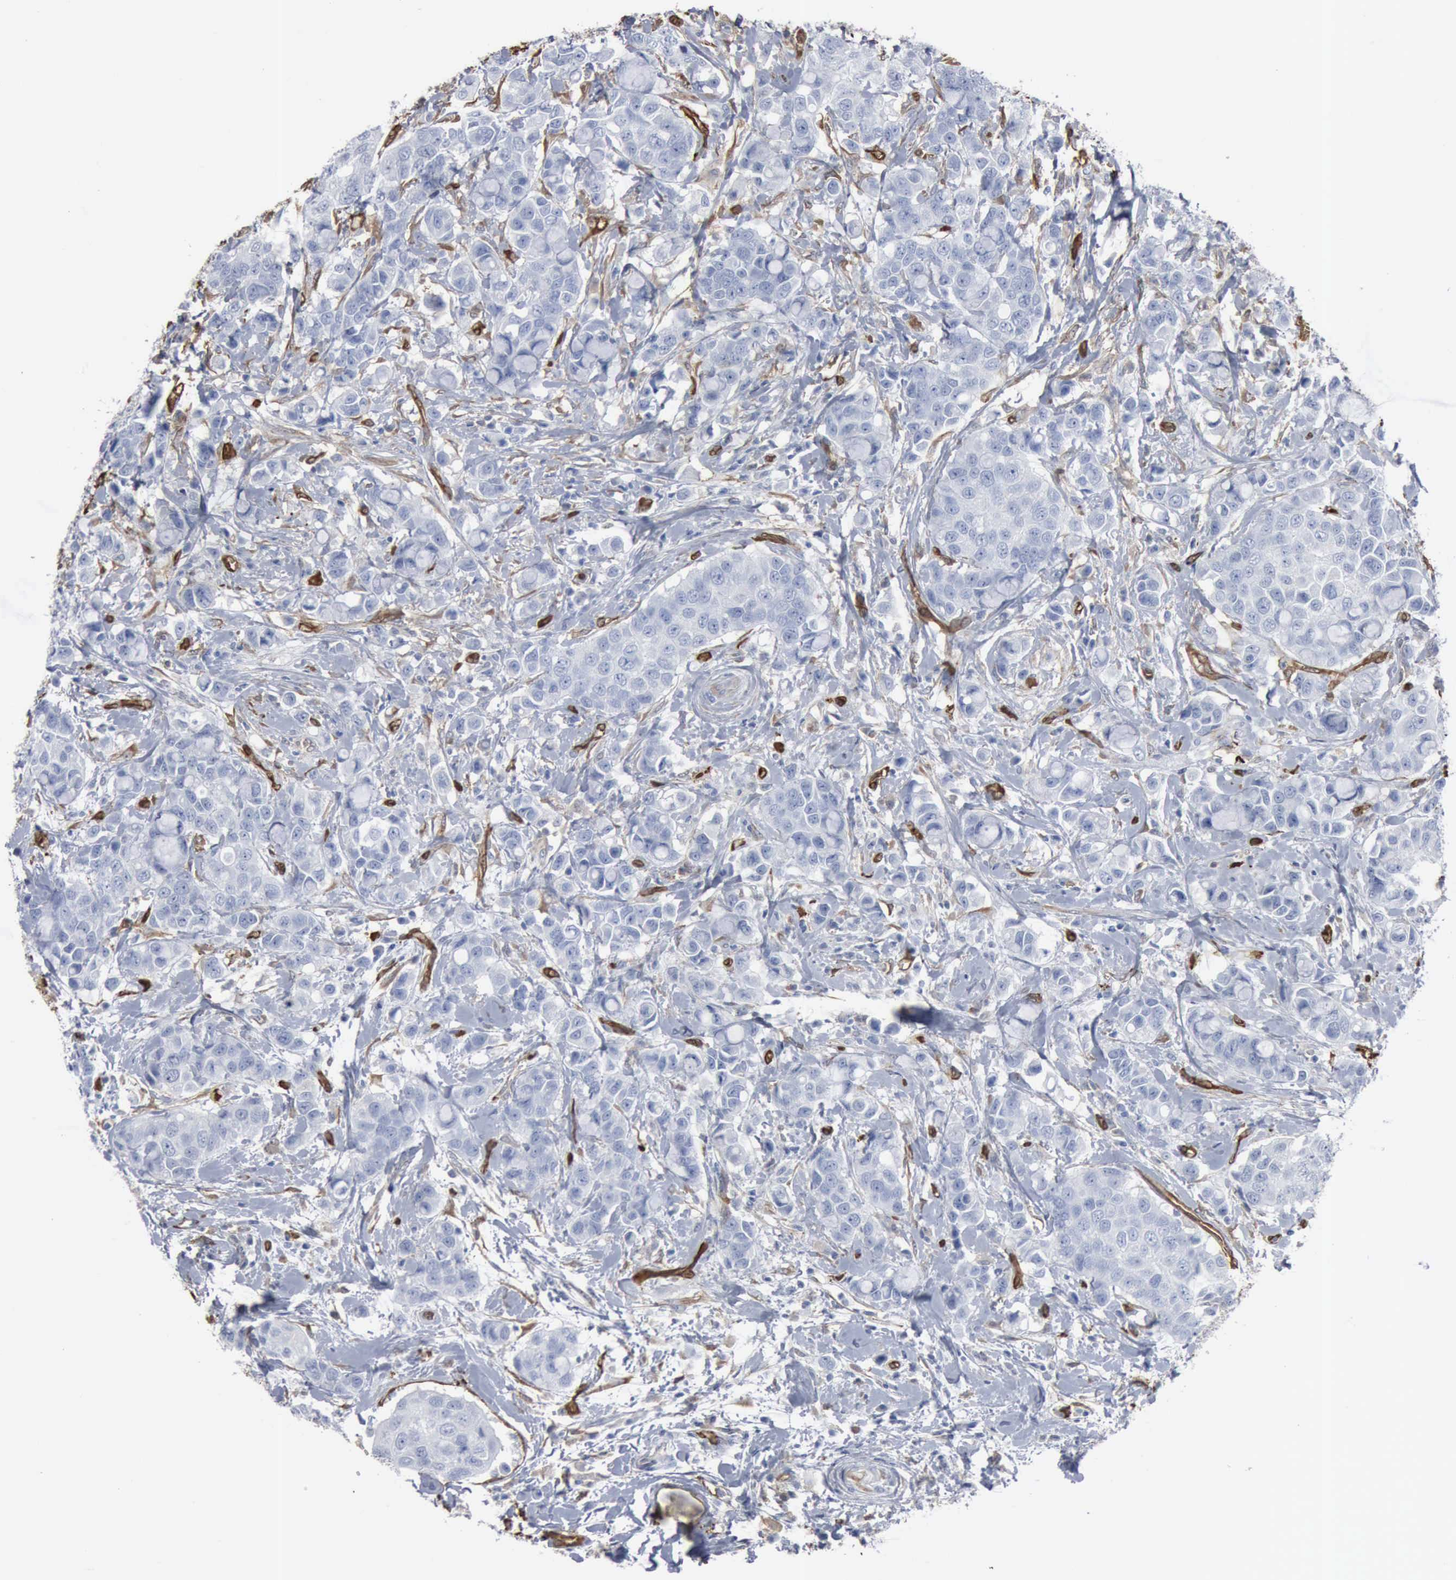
{"staining": {"intensity": "negative", "quantity": "none", "location": "none"}, "tissue": "breast cancer", "cell_type": "Tumor cells", "image_type": "cancer", "snomed": [{"axis": "morphology", "description": "Duct carcinoma"}, {"axis": "topography", "description": "Breast"}], "caption": "Breast cancer (invasive ductal carcinoma) was stained to show a protein in brown. There is no significant expression in tumor cells.", "gene": "FSCN1", "patient": {"sex": "female", "age": 27}}